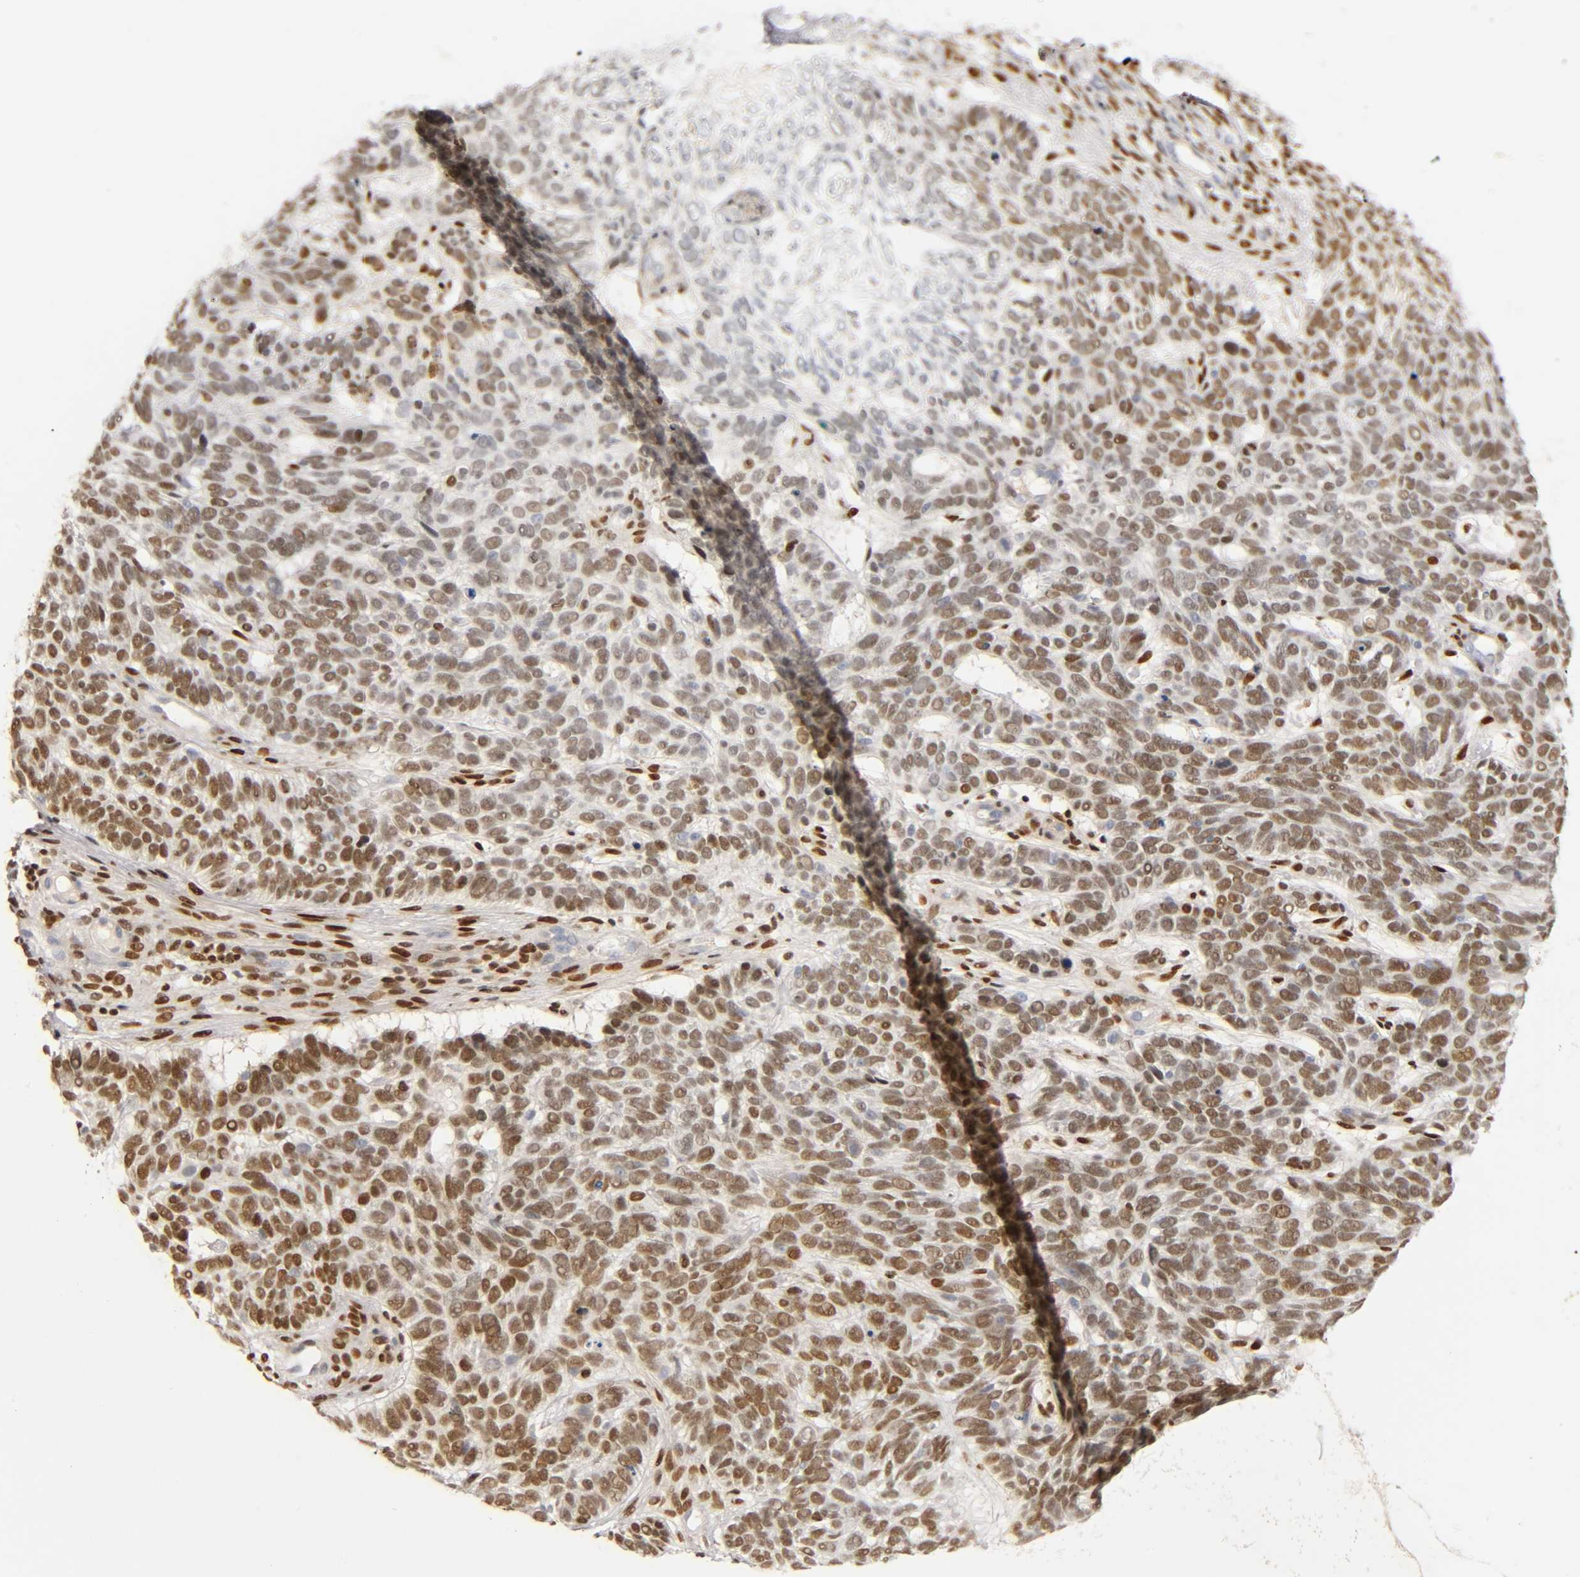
{"staining": {"intensity": "moderate", "quantity": ">75%", "location": "nuclear"}, "tissue": "skin cancer", "cell_type": "Tumor cells", "image_type": "cancer", "snomed": [{"axis": "morphology", "description": "Basal cell carcinoma"}, {"axis": "topography", "description": "Skin"}], "caption": "Immunohistochemical staining of basal cell carcinoma (skin) reveals medium levels of moderate nuclear staining in about >75% of tumor cells. Immunohistochemistry stains the protein in brown and the nuclei are stained blue.", "gene": "RUNX1", "patient": {"sex": "male", "age": 87}}